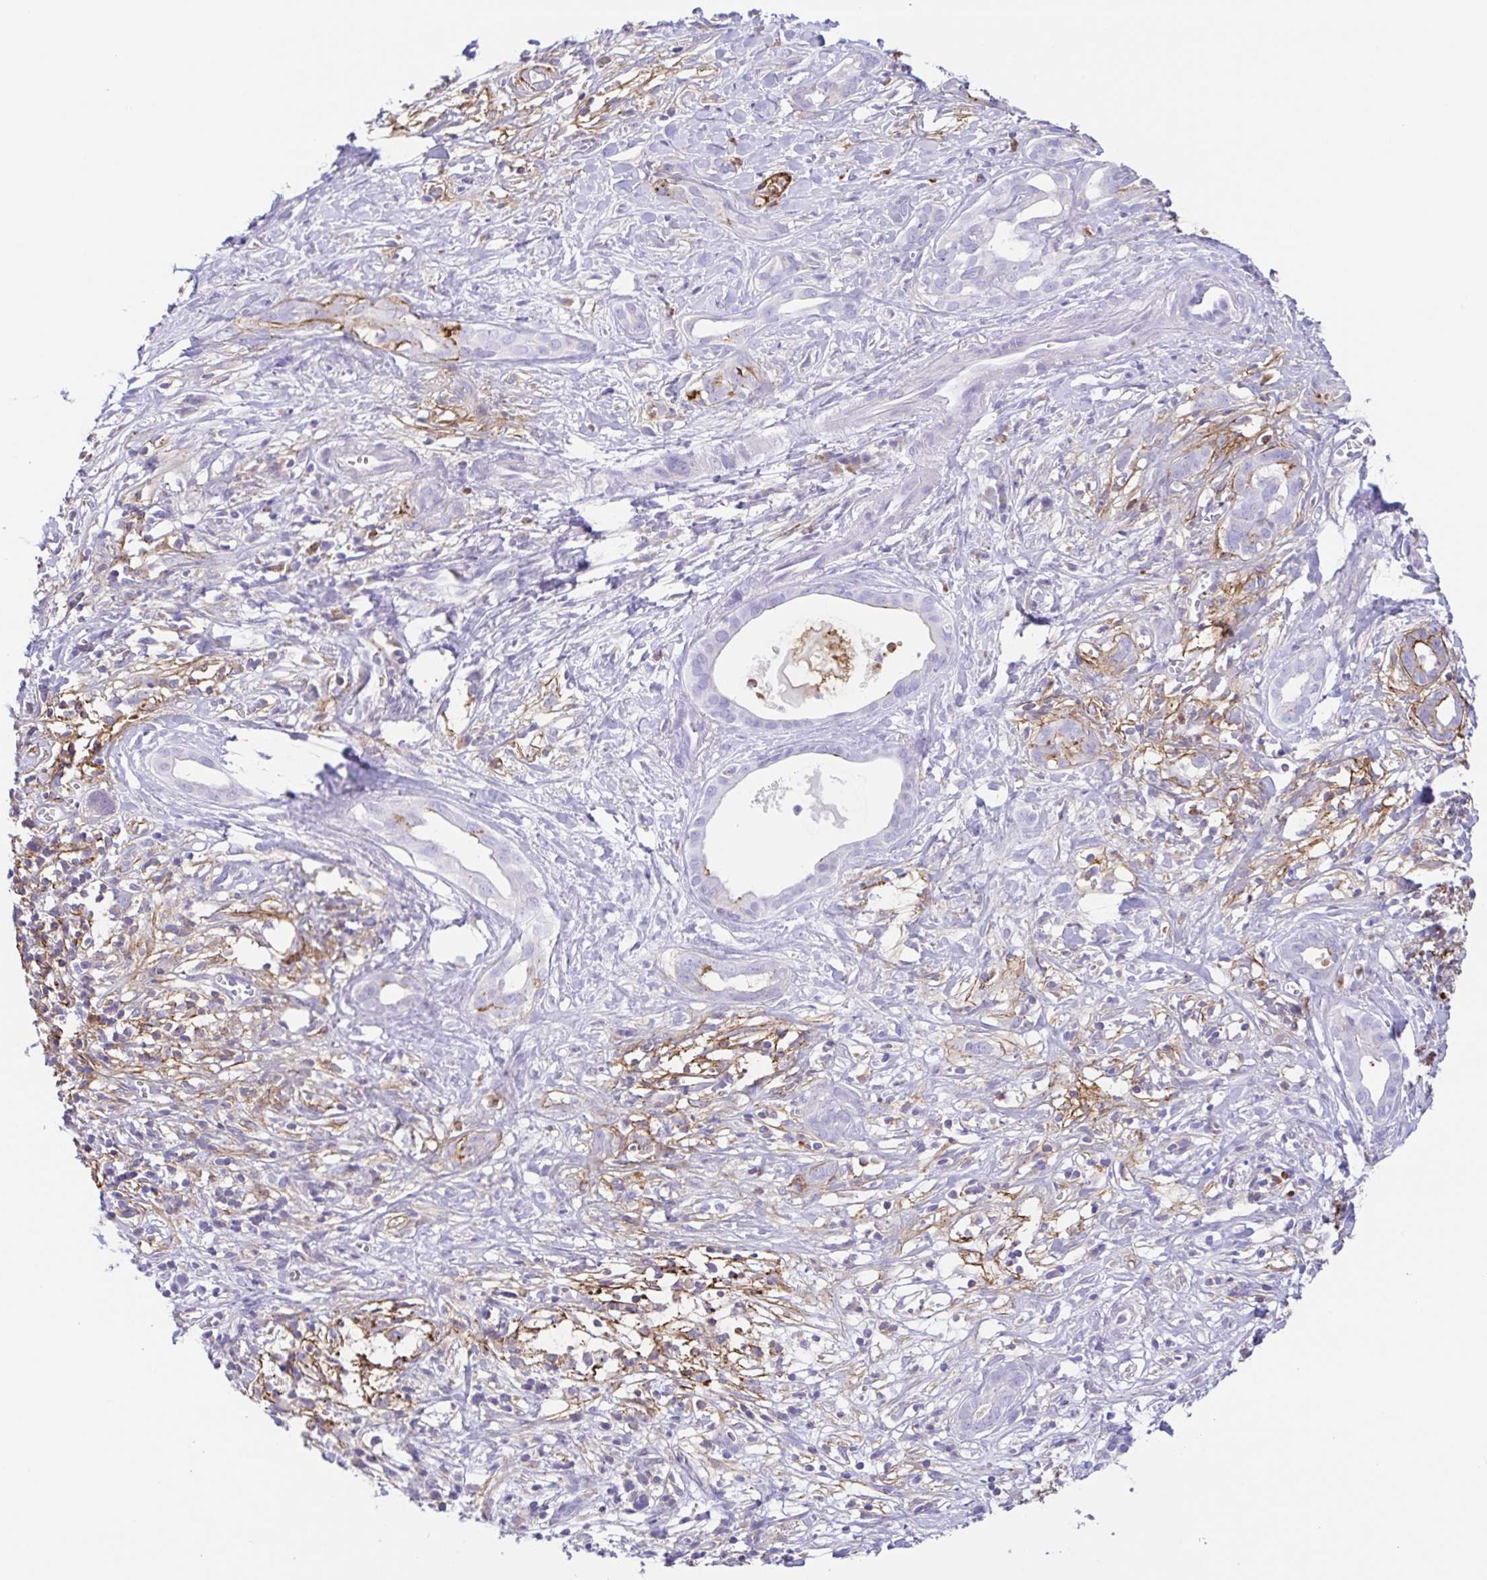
{"staining": {"intensity": "negative", "quantity": "none", "location": "none"}, "tissue": "pancreatic cancer", "cell_type": "Tumor cells", "image_type": "cancer", "snomed": [{"axis": "morphology", "description": "Adenocarcinoma, NOS"}, {"axis": "topography", "description": "Pancreas"}], "caption": "An immunohistochemistry image of adenocarcinoma (pancreatic) is shown. There is no staining in tumor cells of adenocarcinoma (pancreatic). Brightfield microscopy of immunohistochemistry (IHC) stained with DAB (brown) and hematoxylin (blue), captured at high magnification.", "gene": "ARPP21", "patient": {"sex": "male", "age": 61}}